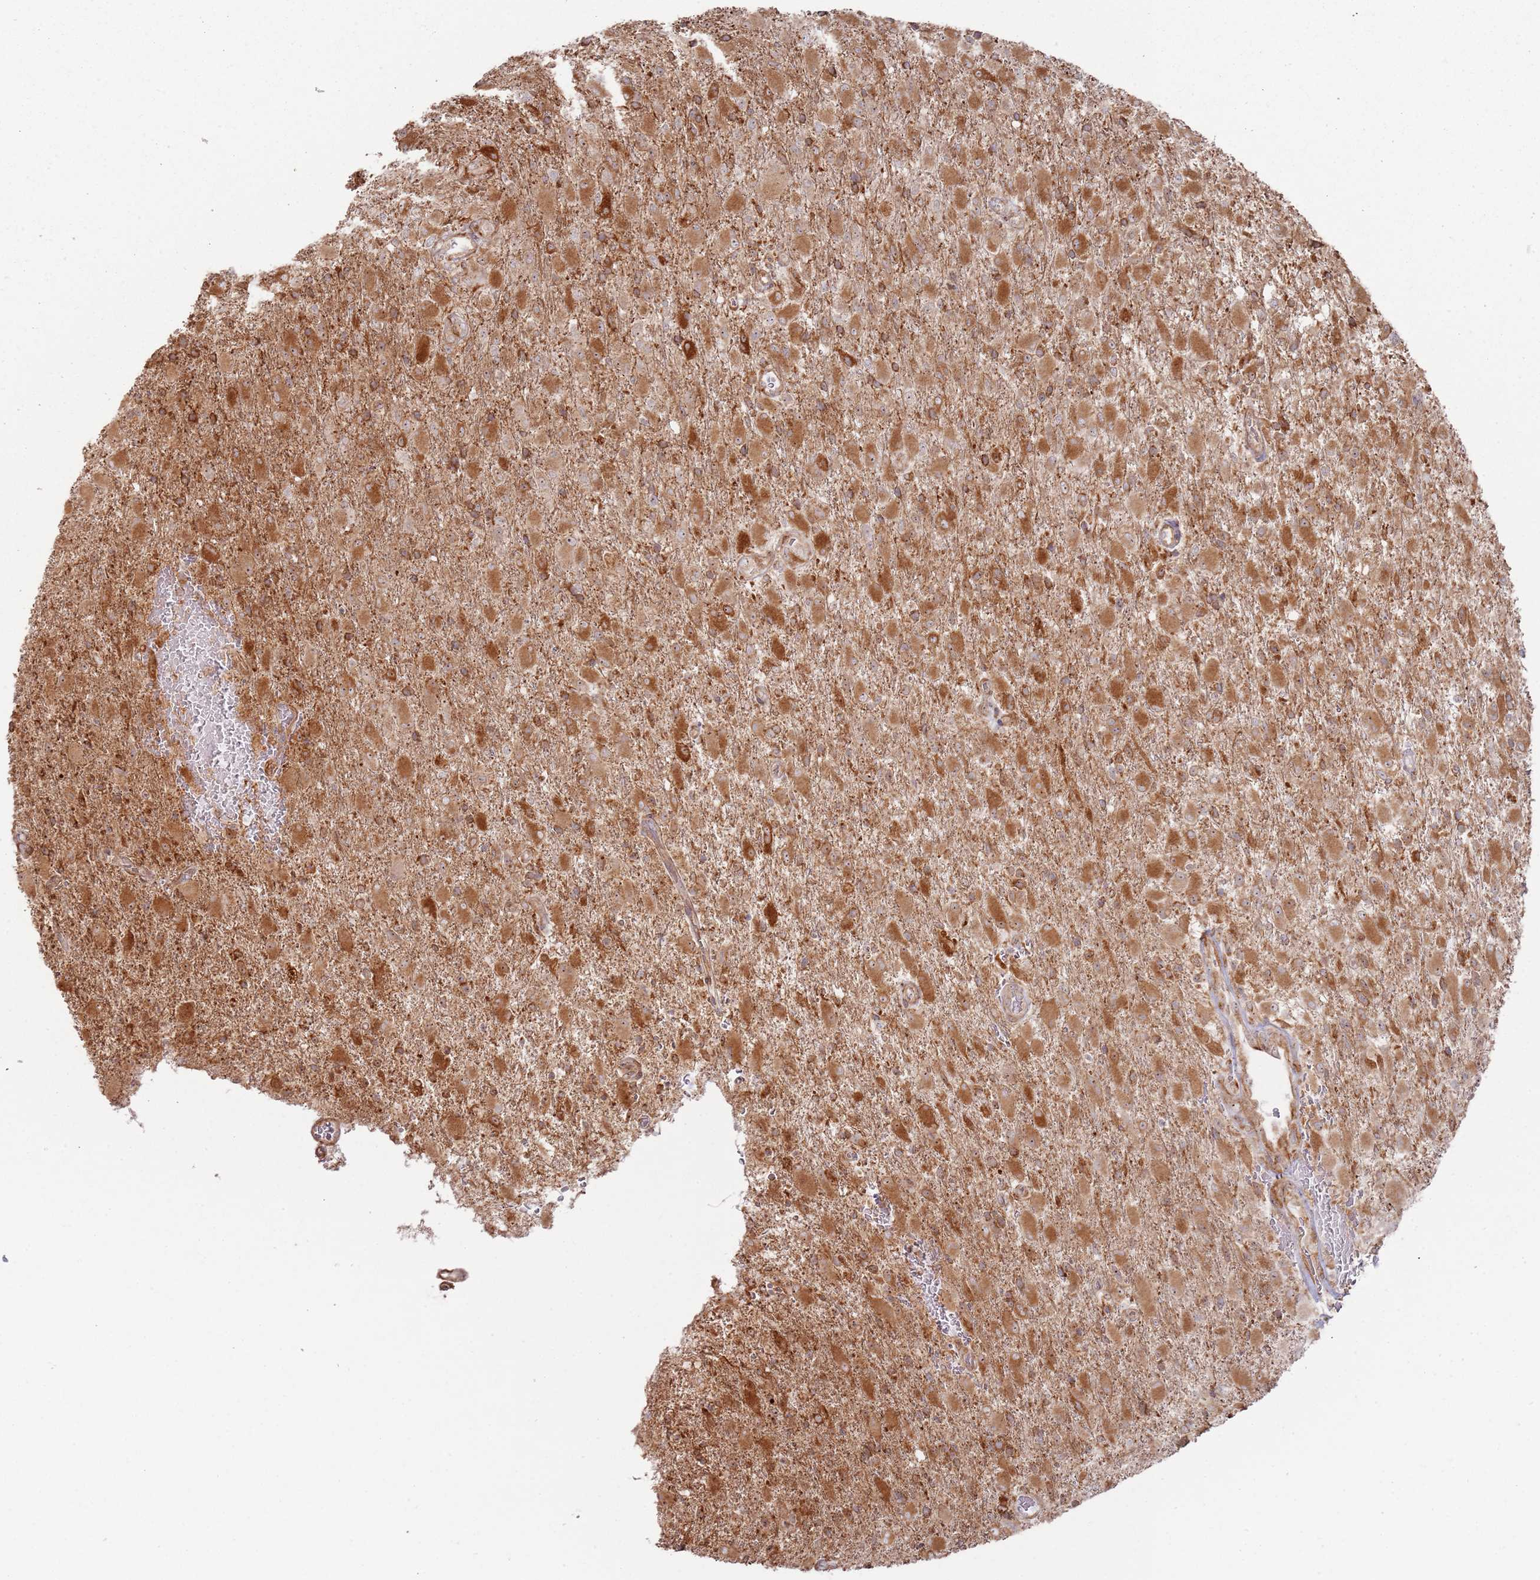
{"staining": {"intensity": "moderate", "quantity": ">75%", "location": "cytoplasmic/membranous"}, "tissue": "glioma", "cell_type": "Tumor cells", "image_type": "cancer", "snomed": [{"axis": "morphology", "description": "Glioma, malignant, Low grade"}, {"axis": "topography", "description": "Brain"}], "caption": "Protein expression by immunohistochemistry (IHC) shows moderate cytoplasmic/membranous positivity in about >75% of tumor cells in glioma. (DAB (3,3'-diaminobenzidine) = brown stain, brightfield microscopy at high magnification).", "gene": "PHF21A", "patient": {"sex": "male", "age": 65}}